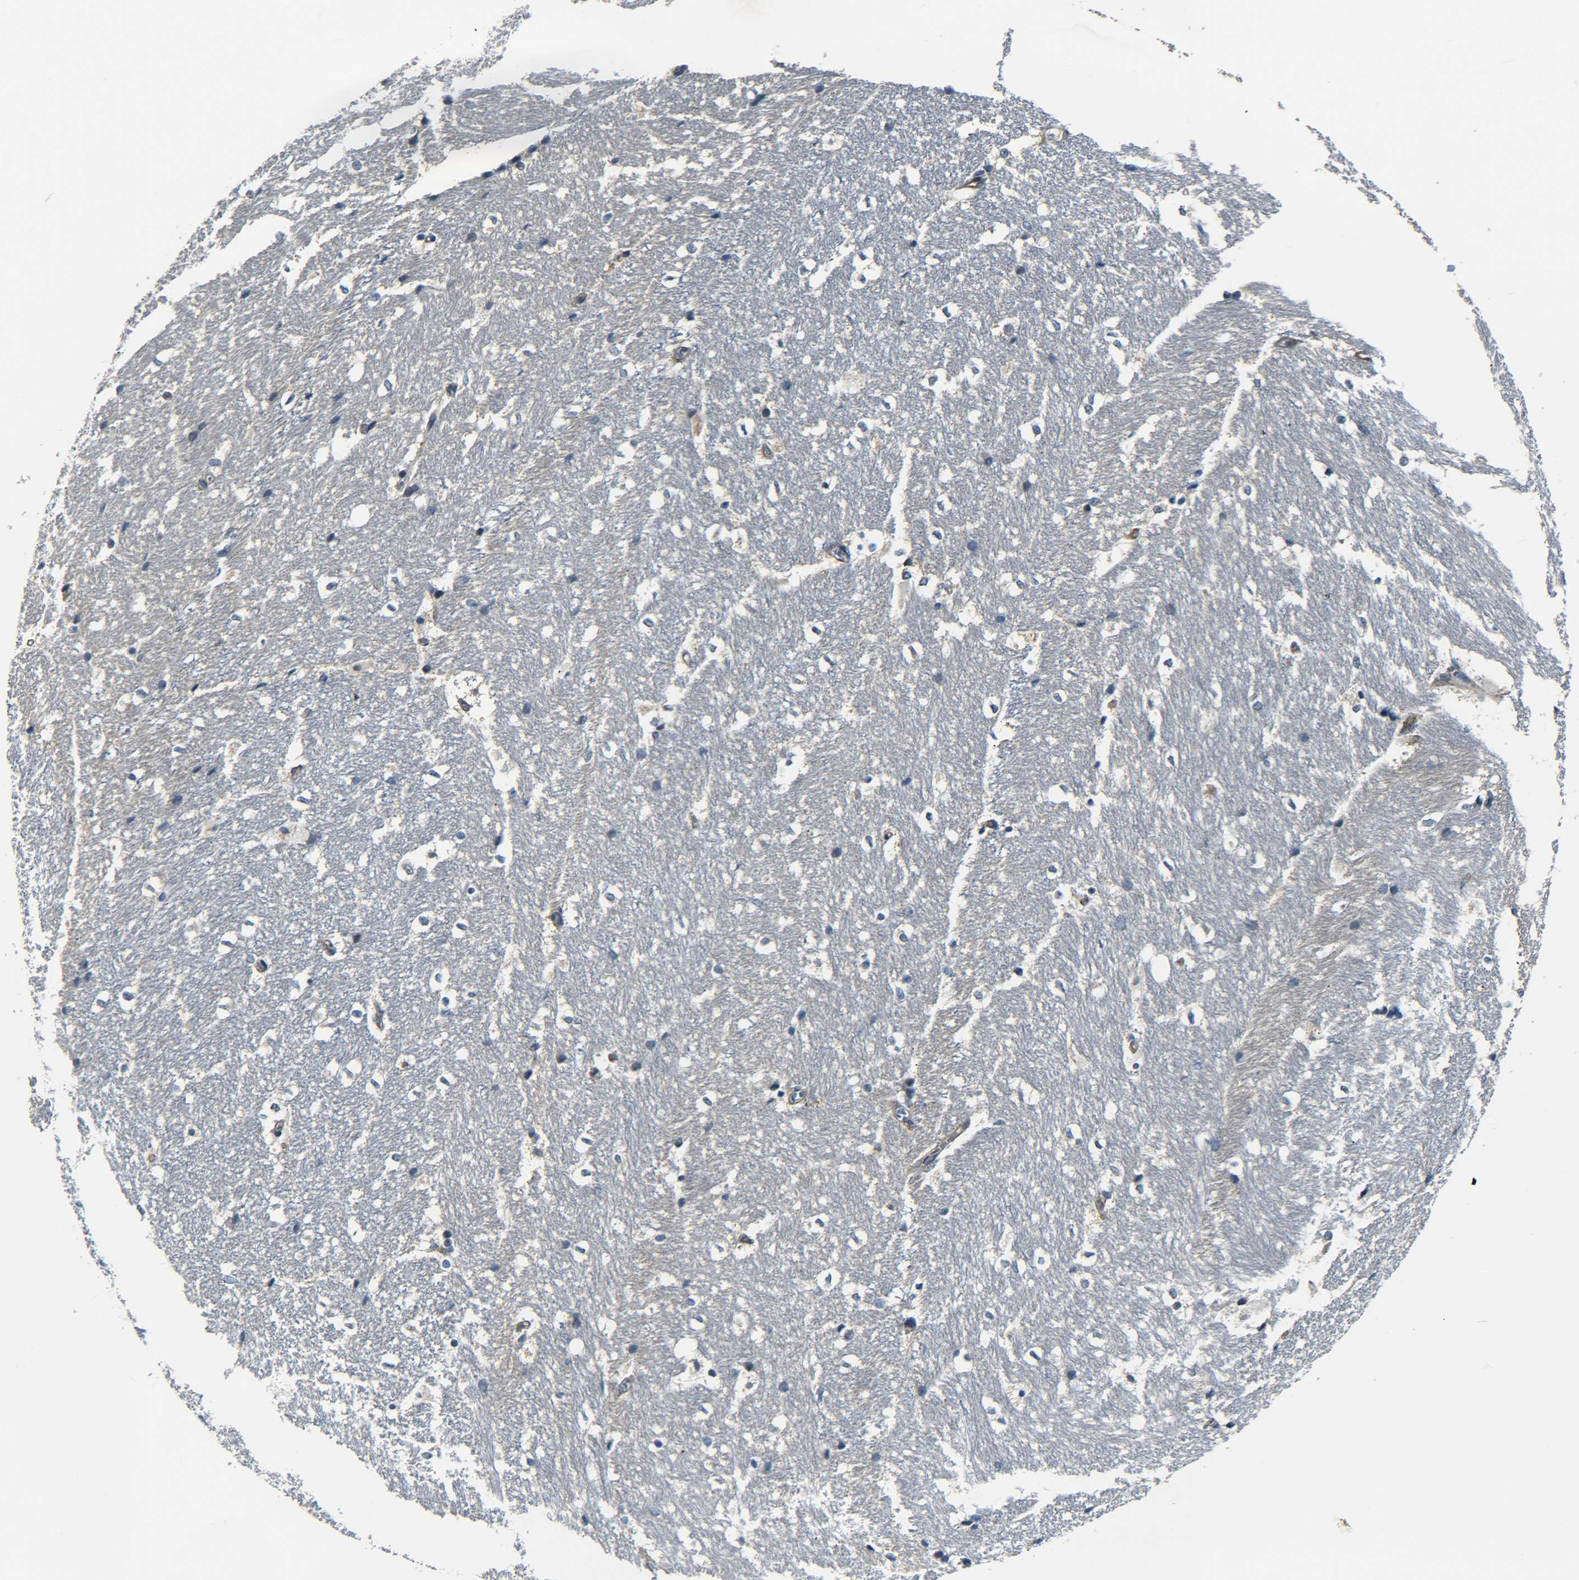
{"staining": {"intensity": "moderate", "quantity": "<25%", "location": "cytoplasmic/membranous"}, "tissue": "hippocampus", "cell_type": "Glial cells", "image_type": "normal", "snomed": [{"axis": "morphology", "description": "Normal tissue, NOS"}, {"axis": "topography", "description": "Hippocampus"}], "caption": "An immunohistochemistry image of normal tissue is shown. Protein staining in brown highlights moderate cytoplasmic/membranous positivity in hippocampus within glial cells.", "gene": "MEIS1", "patient": {"sex": "female", "age": 19}}